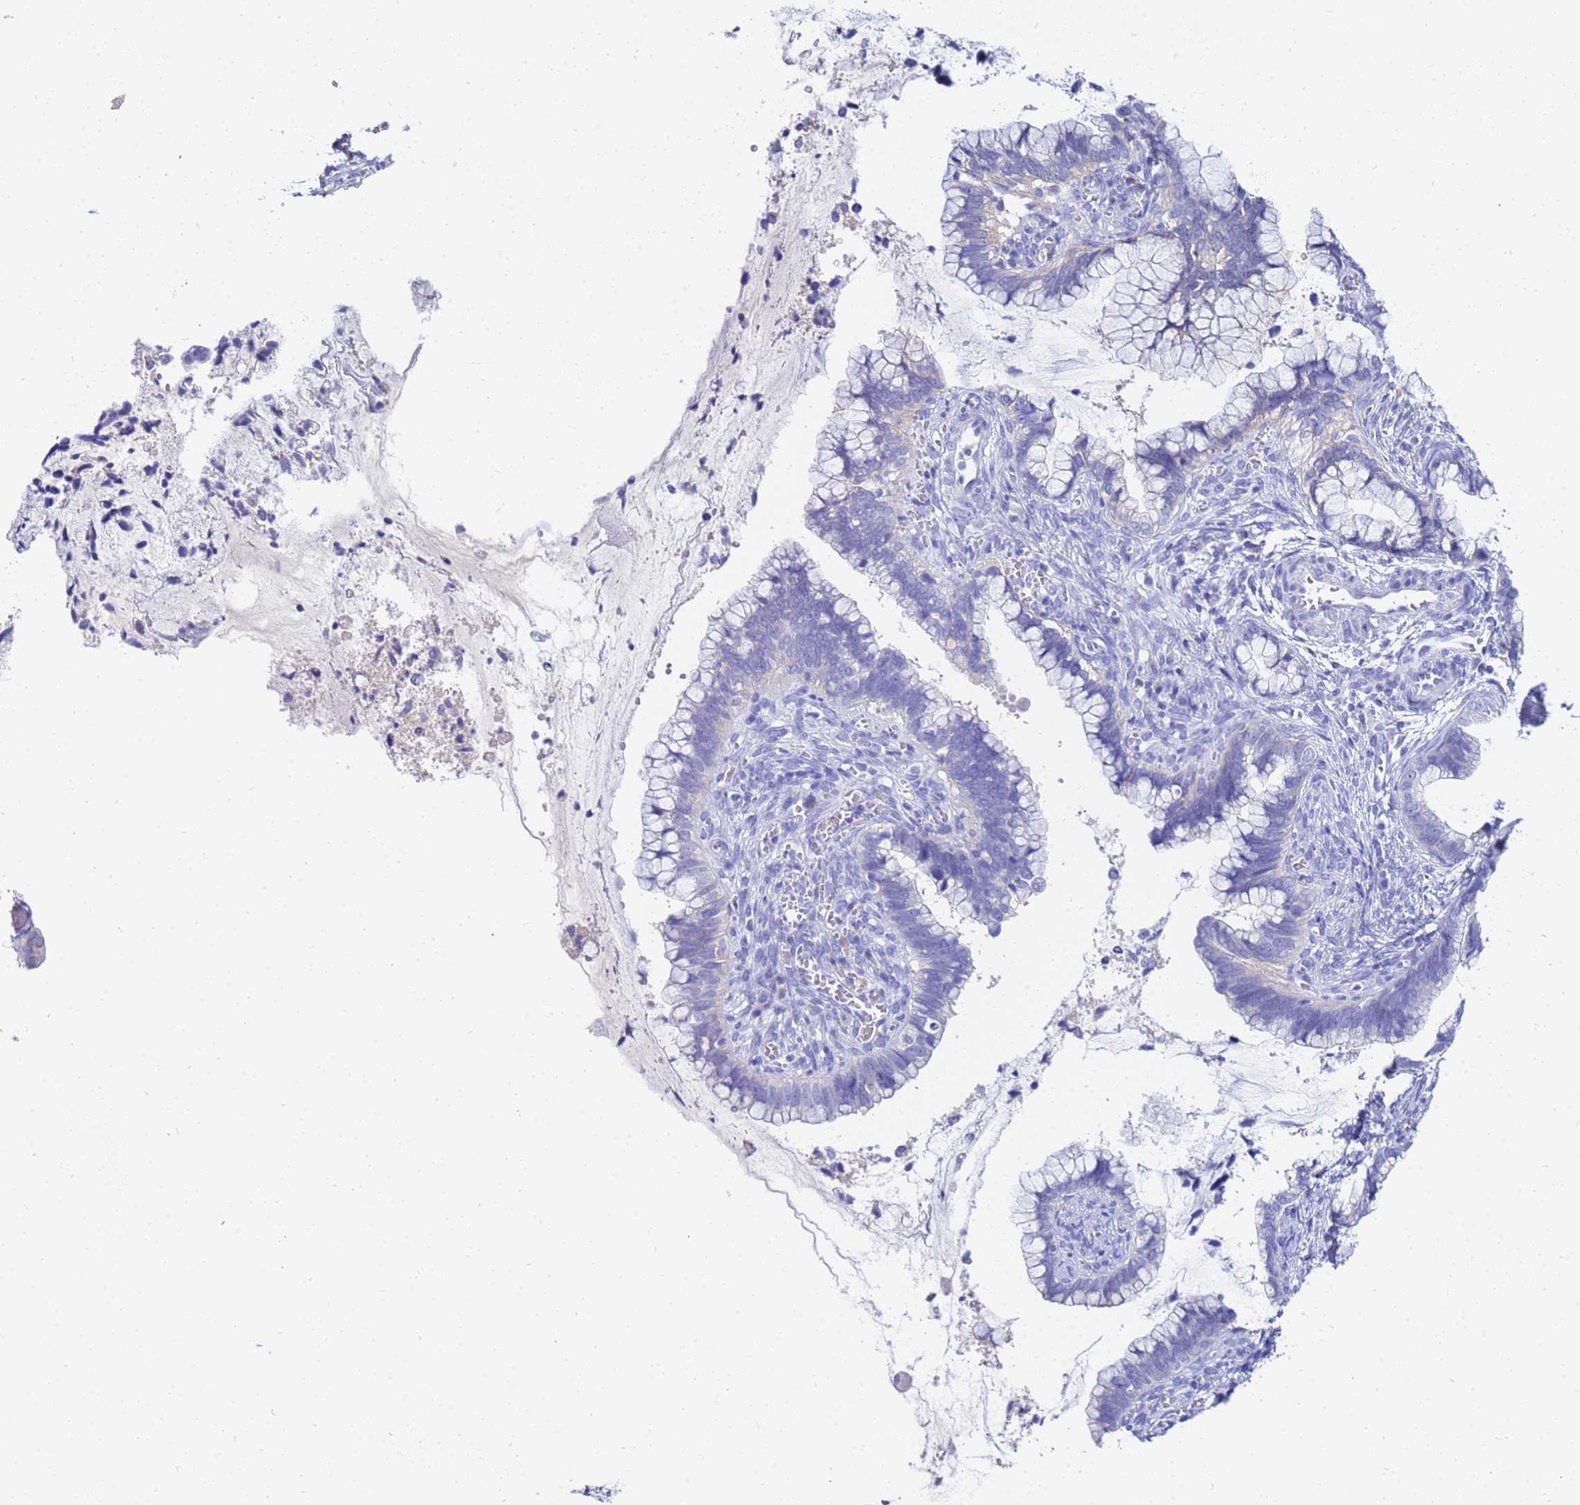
{"staining": {"intensity": "negative", "quantity": "none", "location": "none"}, "tissue": "cervical cancer", "cell_type": "Tumor cells", "image_type": "cancer", "snomed": [{"axis": "morphology", "description": "Adenocarcinoma, NOS"}, {"axis": "topography", "description": "Cervix"}], "caption": "Immunohistochemistry (IHC) histopathology image of neoplastic tissue: human cervical adenocarcinoma stained with DAB demonstrates no significant protein expression in tumor cells.", "gene": "C2orf72", "patient": {"sex": "female", "age": 44}}